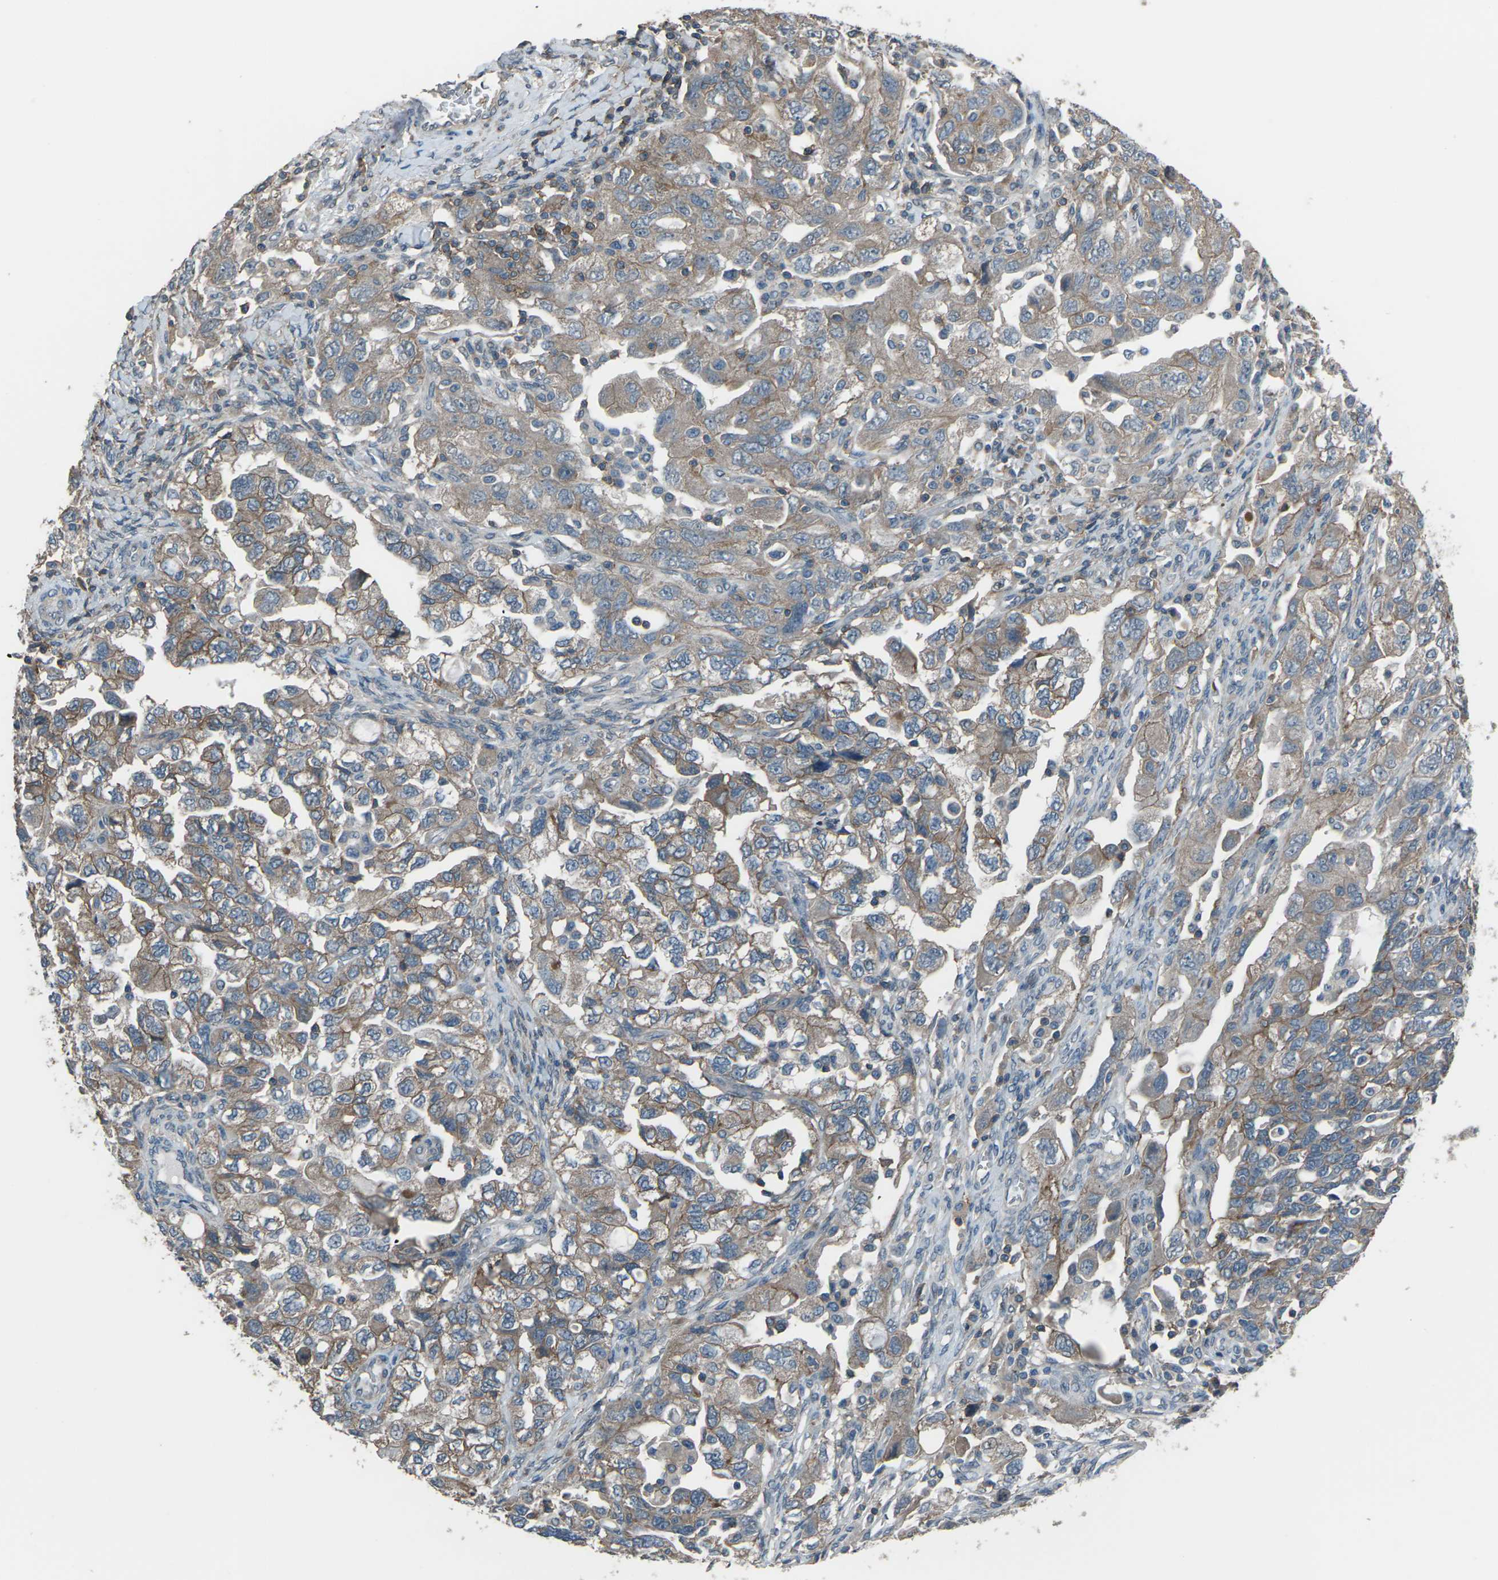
{"staining": {"intensity": "weak", "quantity": ">75%", "location": "cytoplasmic/membranous"}, "tissue": "ovarian cancer", "cell_type": "Tumor cells", "image_type": "cancer", "snomed": [{"axis": "morphology", "description": "Carcinoma, NOS"}, {"axis": "morphology", "description": "Cystadenocarcinoma, serous, NOS"}, {"axis": "topography", "description": "Ovary"}], "caption": "Ovarian cancer (carcinoma) stained with a protein marker displays weak staining in tumor cells.", "gene": "CMTM4", "patient": {"sex": "female", "age": 69}}